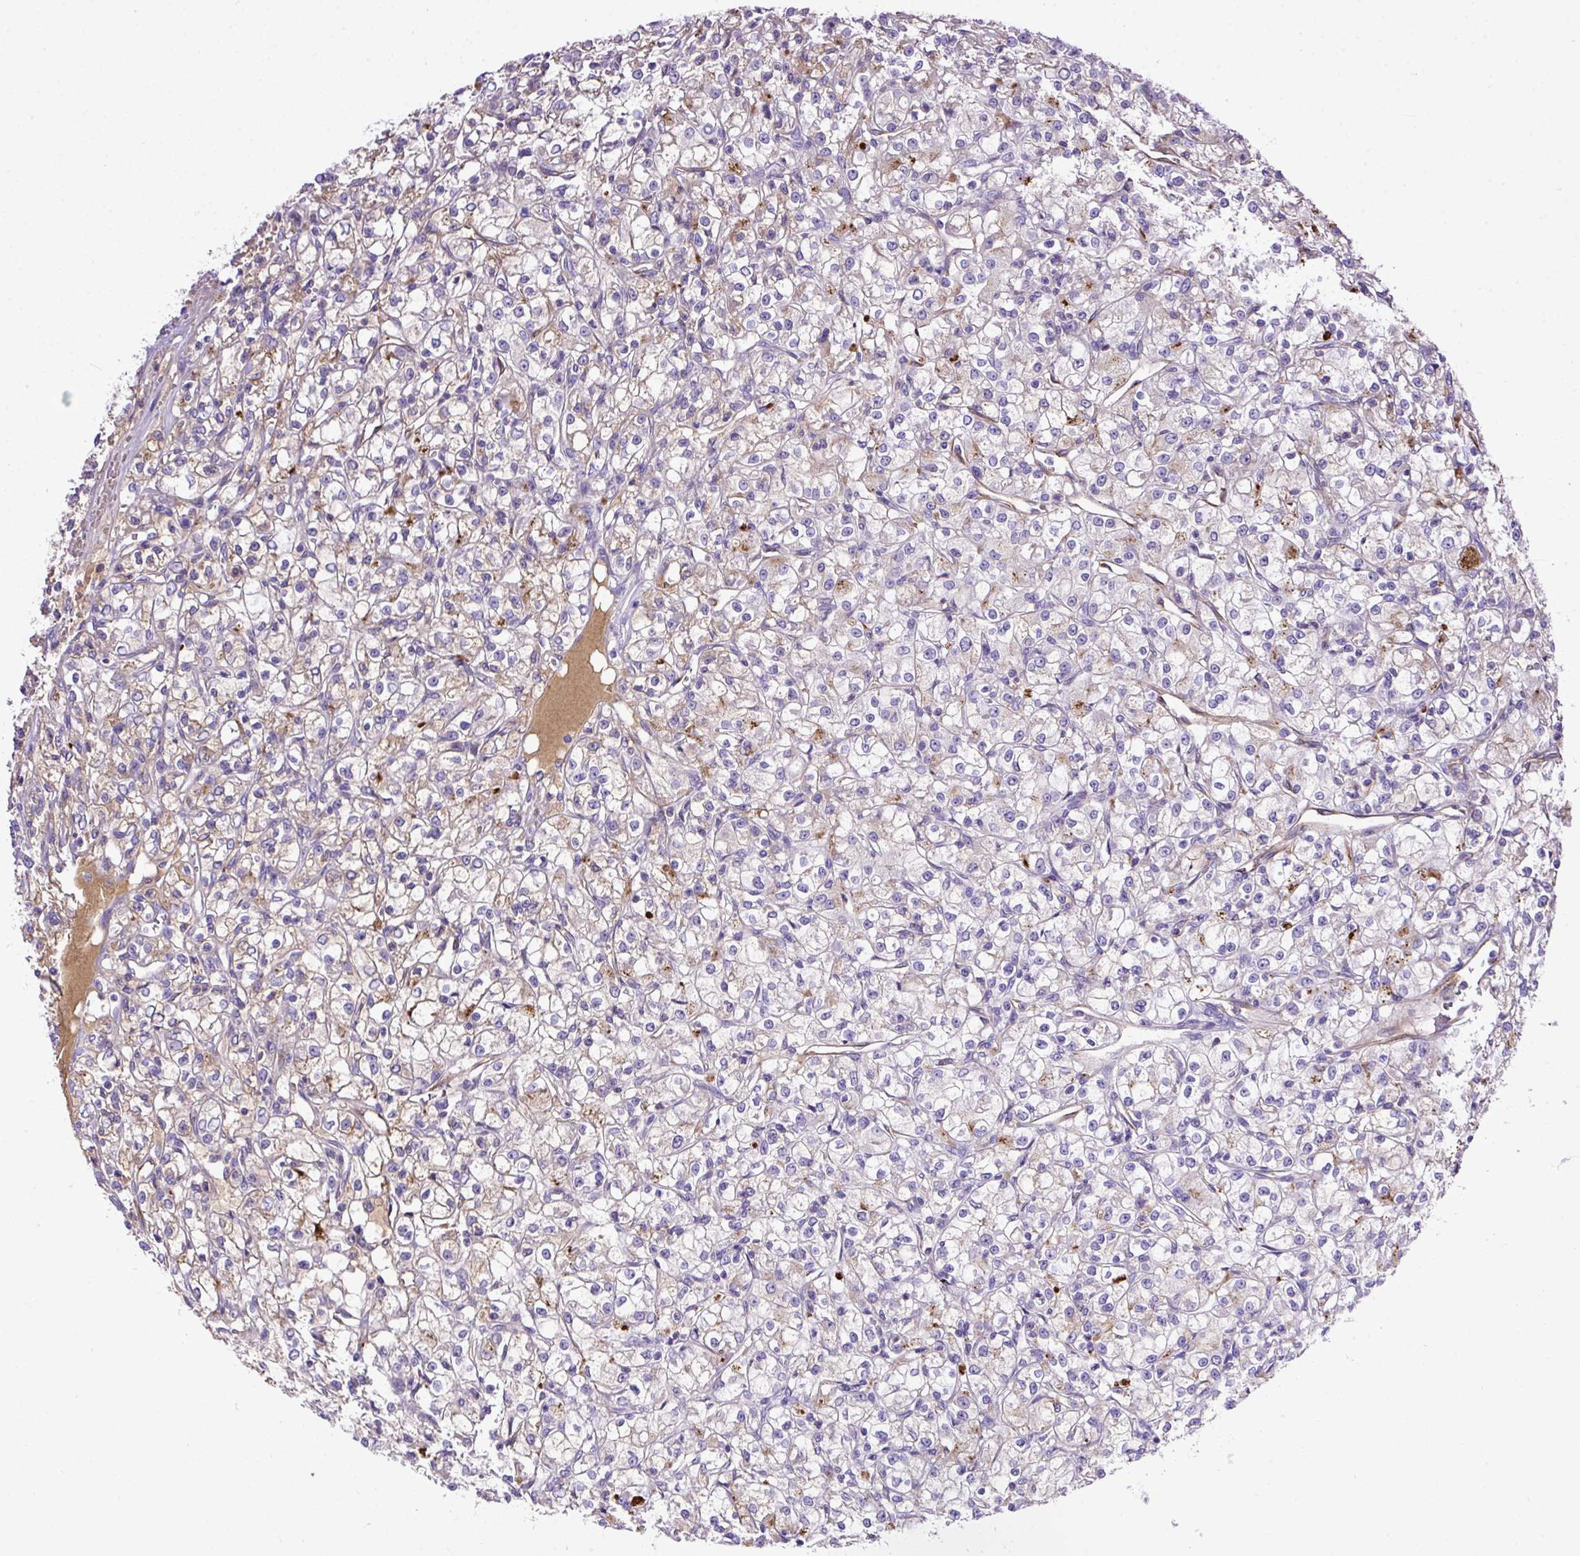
{"staining": {"intensity": "weak", "quantity": "<25%", "location": "cytoplasmic/membranous"}, "tissue": "renal cancer", "cell_type": "Tumor cells", "image_type": "cancer", "snomed": [{"axis": "morphology", "description": "Adenocarcinoma, NOS"}, {"axis": "topography", "description": "Kidney"}], "caption": "Immunohistochemical staining of human renal cancer (adenocarcinoma) reveals no significant expression in tumor cells.", "gene": "CLEC3B", "patient": {"sex": "female", "age": 59}}